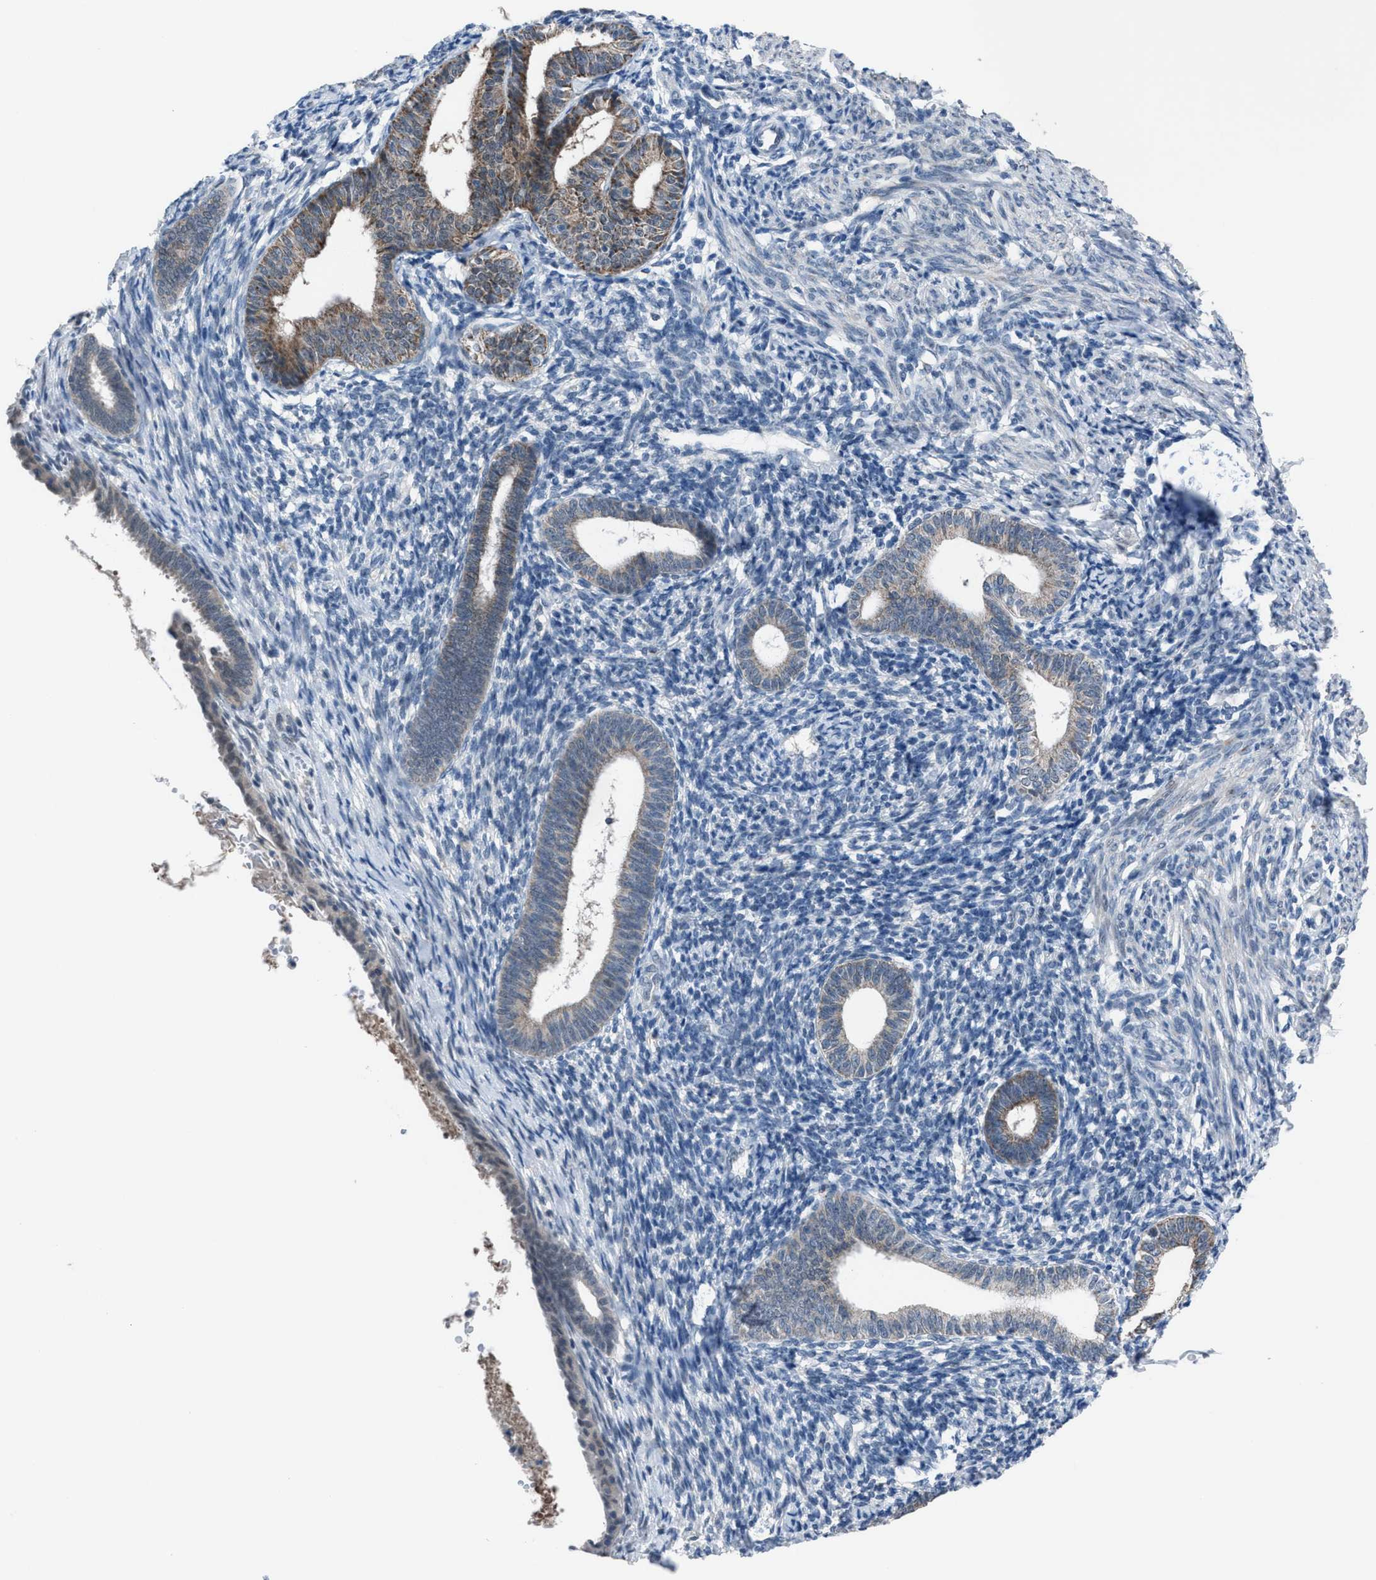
{"staining": {"intensity": "negative", "quantity": "none", "location": "none"}, "tissue": "endometrium", "cell_type": "Cells in endometrial stroma", "image_type": "normal", "snomed": [{"axis": "morphology", "description": "Normal tissue, NOS"}, {"axis": "morphology", "description": "Adenocarcinoma, NOS"}, {"axis": "topography", "description": "Endometrium"}], "caption": "This is a histopathology image of immunohistochemistry staining of normal endometrium, which shows no expression in cells in endometrial stroma.", "gene": "ANAPC11", "patient": {"sex": "female", "age": 57}}